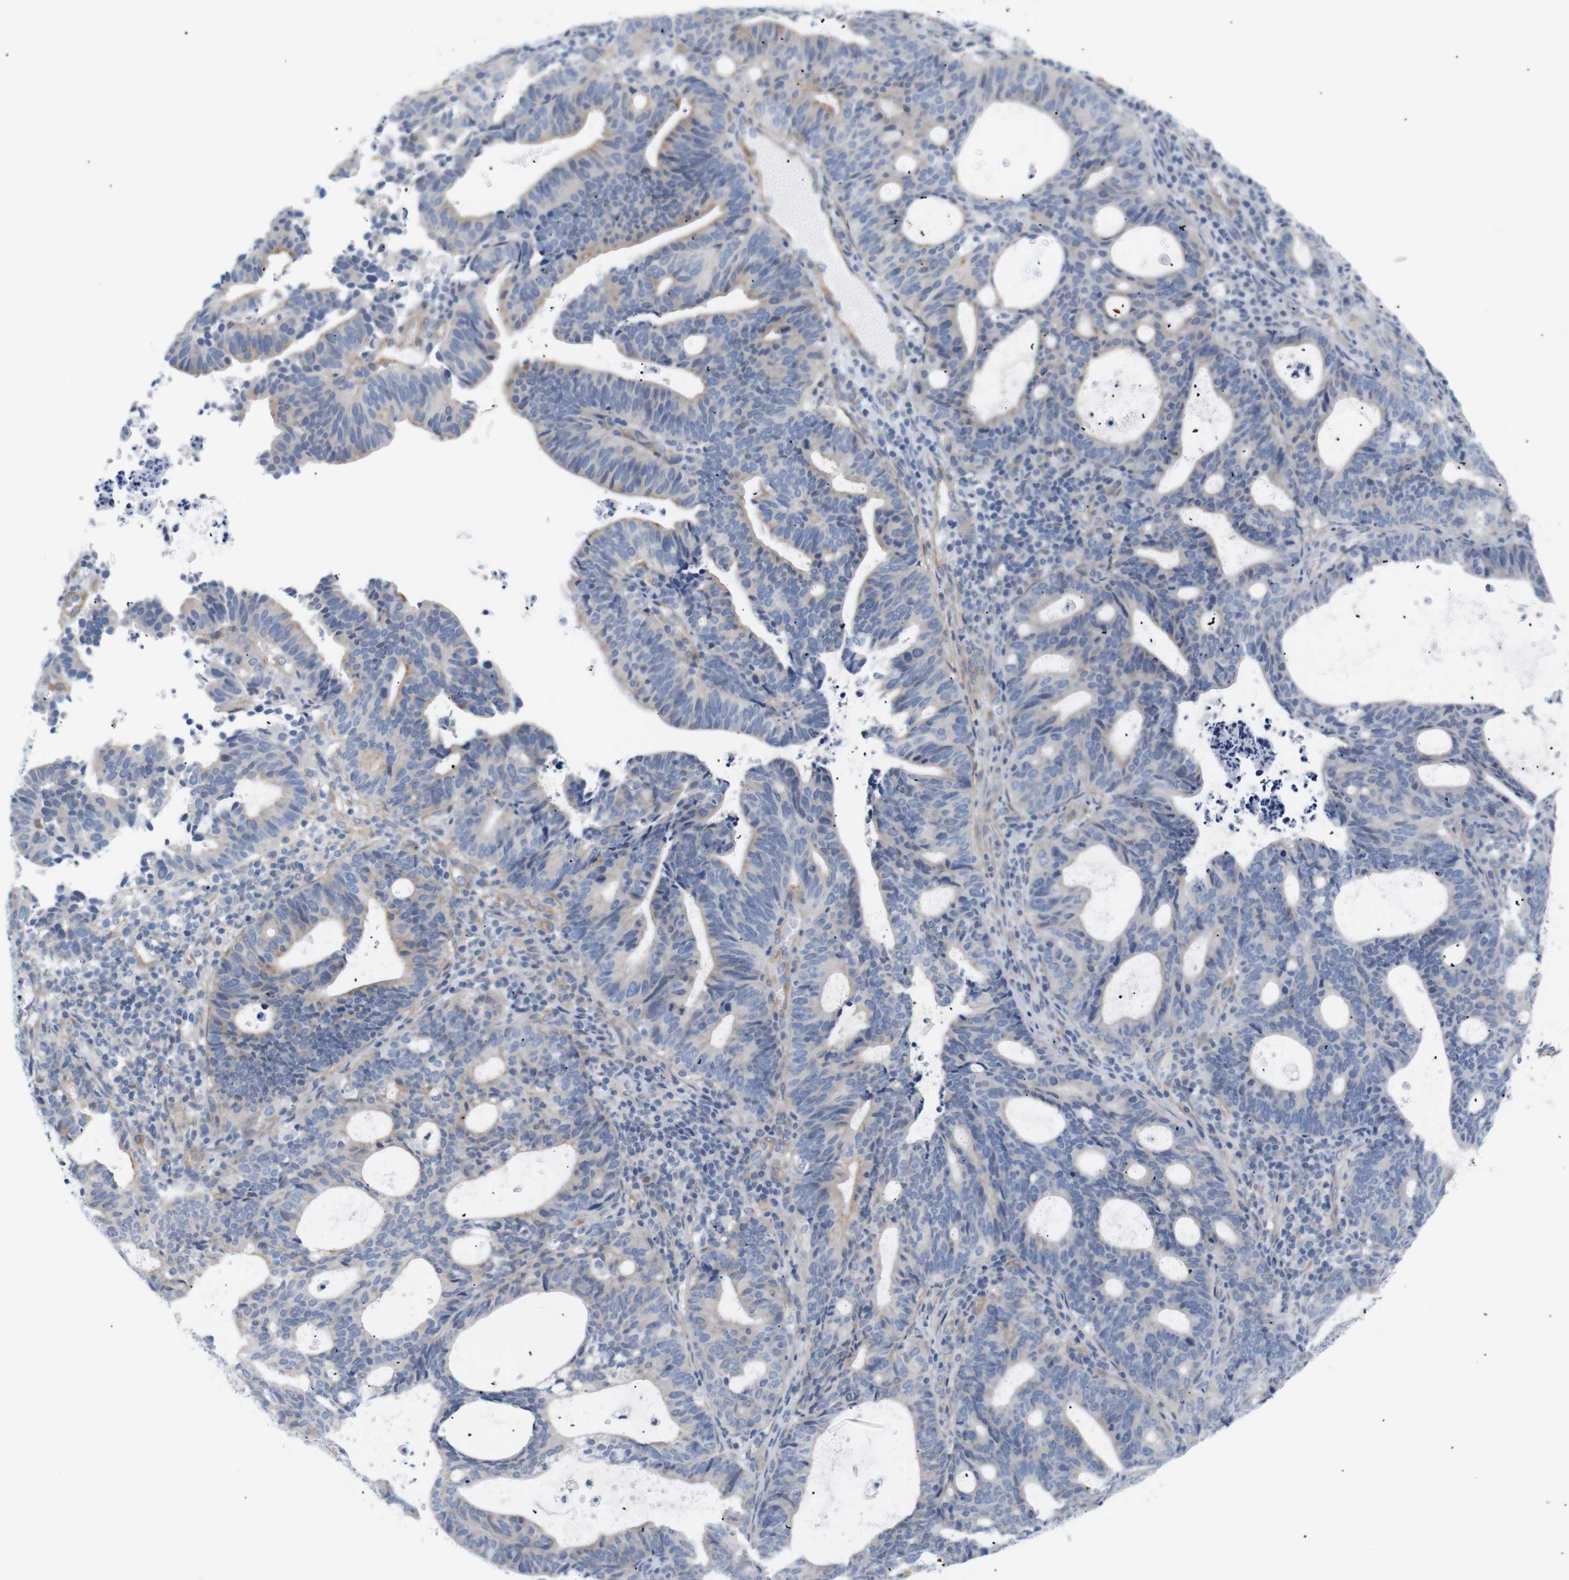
{"staining": {"intensity": "weak", "quantity": "<25%", "location": "cytoplasmic/membranous"}, "tissue": "endometrial cancer", "cell_type": "Tumor cells", "image_type": "cancer", "snomed": [{"axis": "morphology", "description": "Adenocarcinoma, NOS"}, {"axis": "topography", "description": "Uterus"}], "caption": "Immunohistochemistry (IHC) photomicrograph of human endometrial cancer stained for a protein (brown), which reveals no staining in tumor cells.", "gene": "STMN3", "patient": {"sex": "female", "age": 83}}